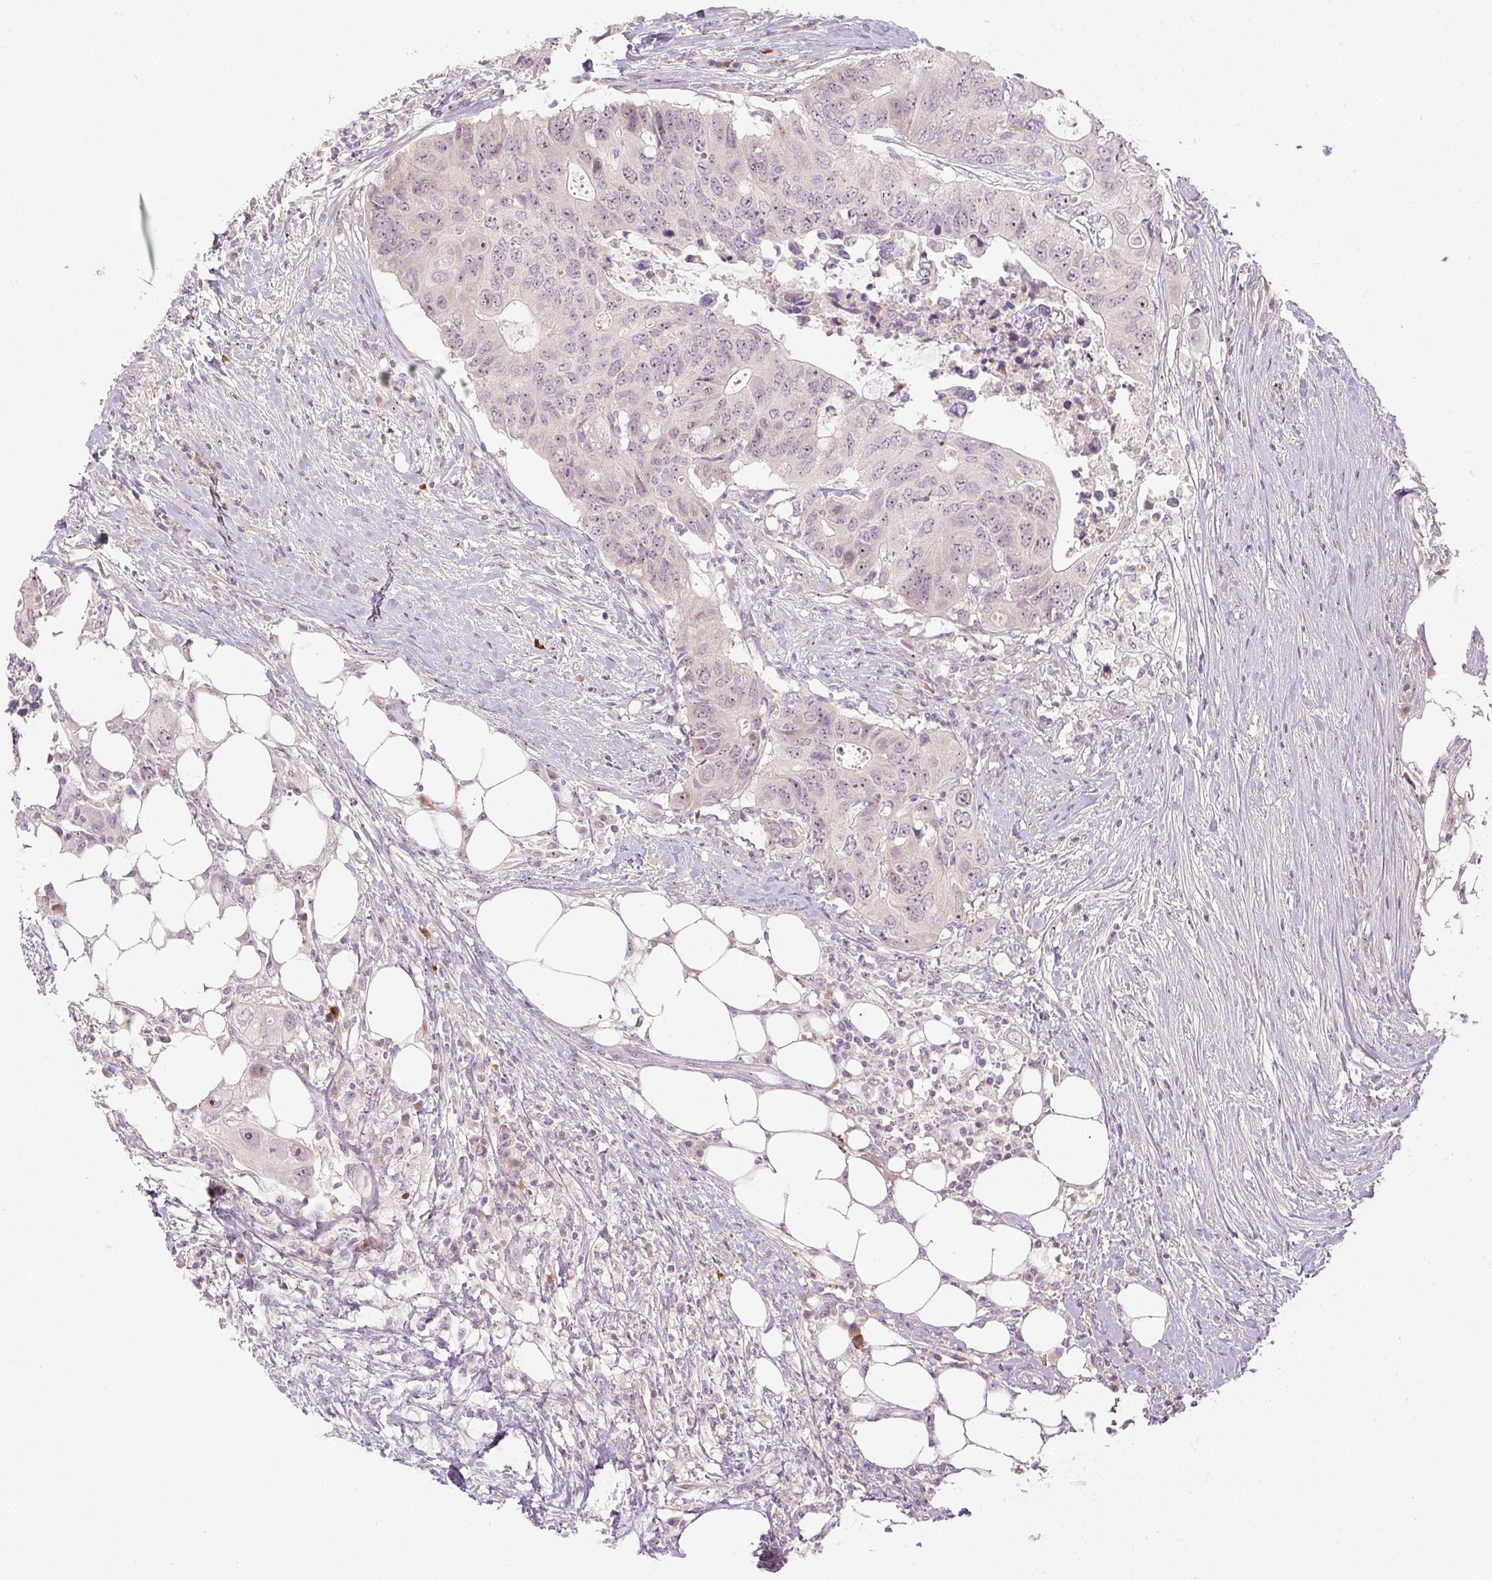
{"staining": {"intensity": "weak", "quantity": "25%-75%", "location": "nuclear"}, "tissue": "colorectal cancer", "cell_type": "Tumor cells", "image_type": "cancer", "snomed": [{"axis": "morphology", "description": "Adenocarcinoma, NOS"}, {"axis": "topography", "description": "Colon"}], "caption": "Colorectal adenocarcinoma was stained to show a protein in brown. There is low levels of weak nuclear expression in approximately 25%-75% of tumor cells.", "gene": "AAR2", "patient": {"sex": "male", "age": 71}}